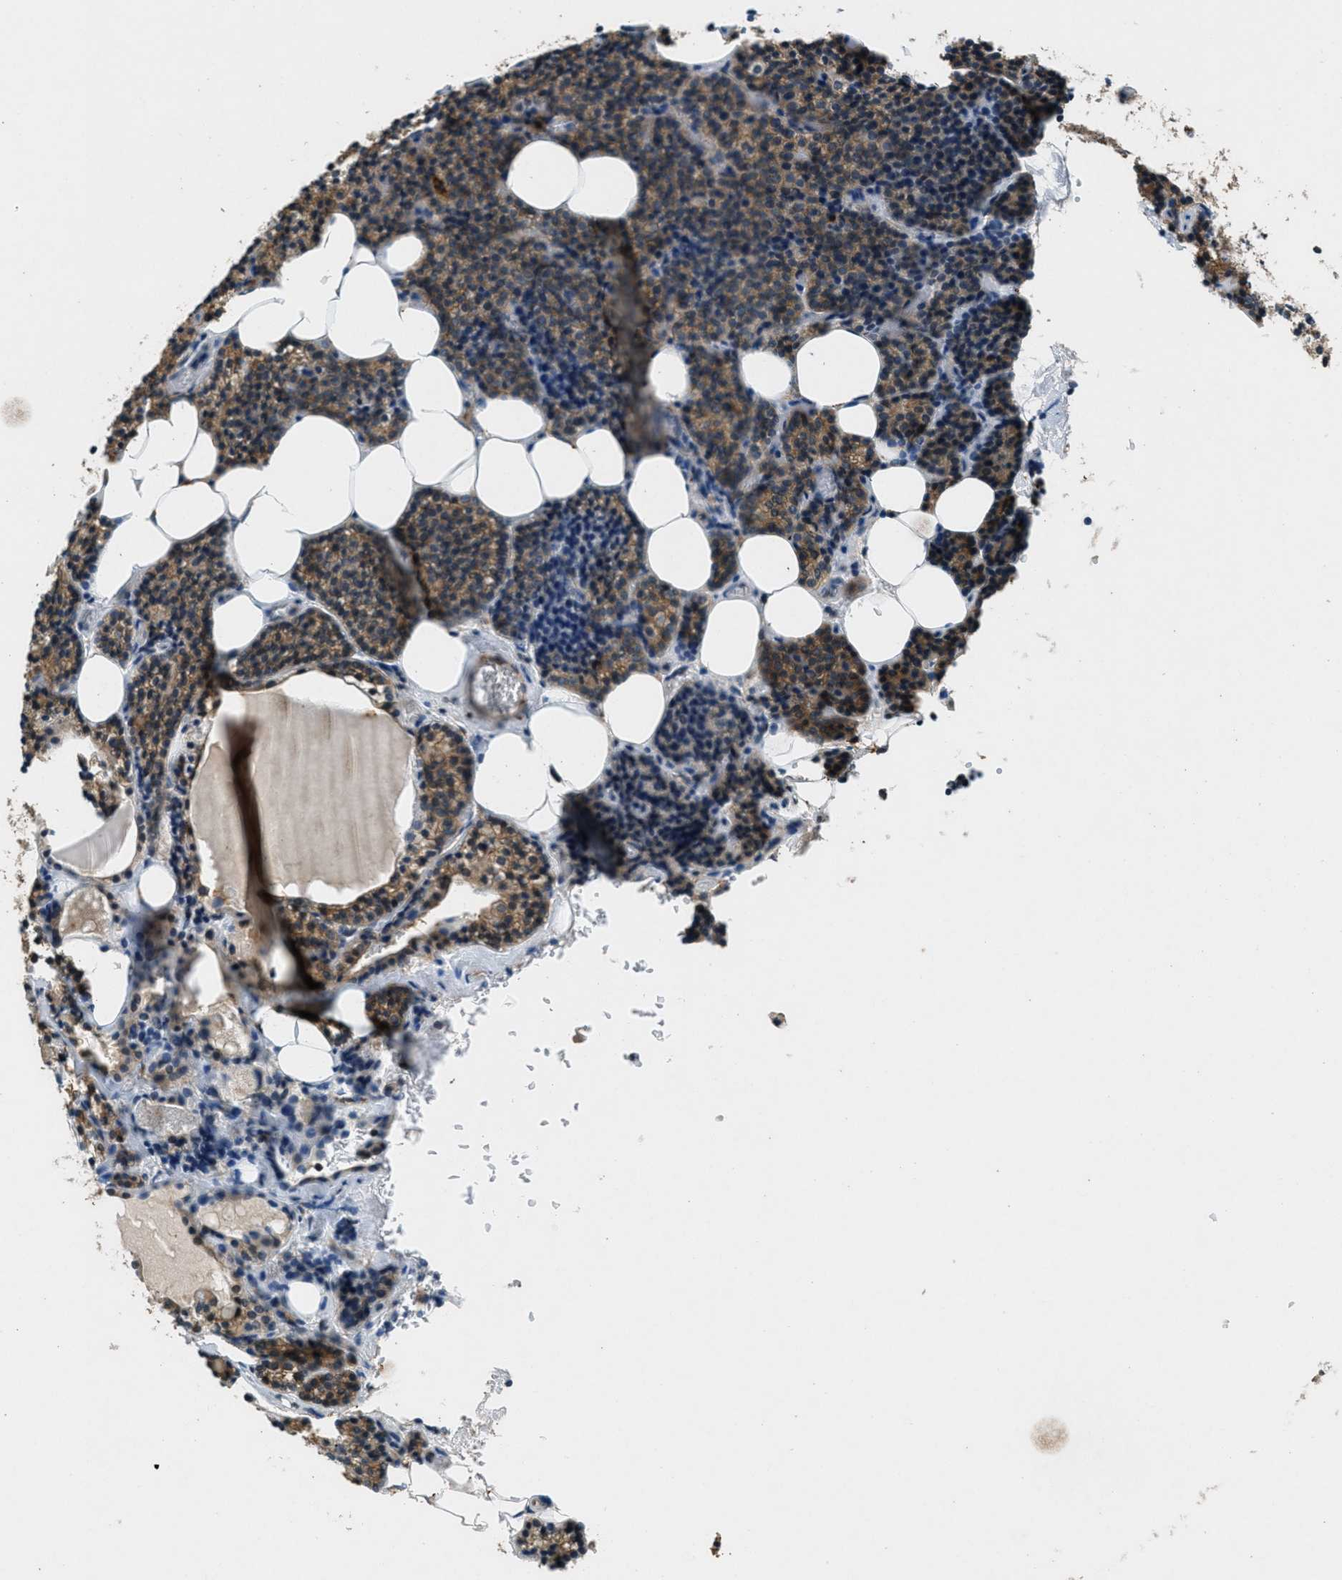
{"staining": {"intensity": "moderate", "quantity": ">75%", "location": "cytoplasmic/membranous"}, "tissue": "parathyroid gland", "cell_type": "Glandular cells", "image_type": "normal", "snomed": [{"axis": "morphology", "description": "Normal tissue, NOS"}, {"axis": "morphology", "description": "Adenoma, NOS"}, {"axis": "topography", "description": "Parathyroid gland"}], "caption": "DAB (3,3'-diaminobenzidine) immunohistochemical staining of benign human parathyroid gland demonstrates moderate cytoplasmic/membranous protein staining in approximately >75% of glandular cells. Using DAB (brown) and hematoxylin (blue) stains, captured at high magnification using brightfield microscopy.", "gene": "EPSTI1", "patient": {"sex": "female", "age": 54}}